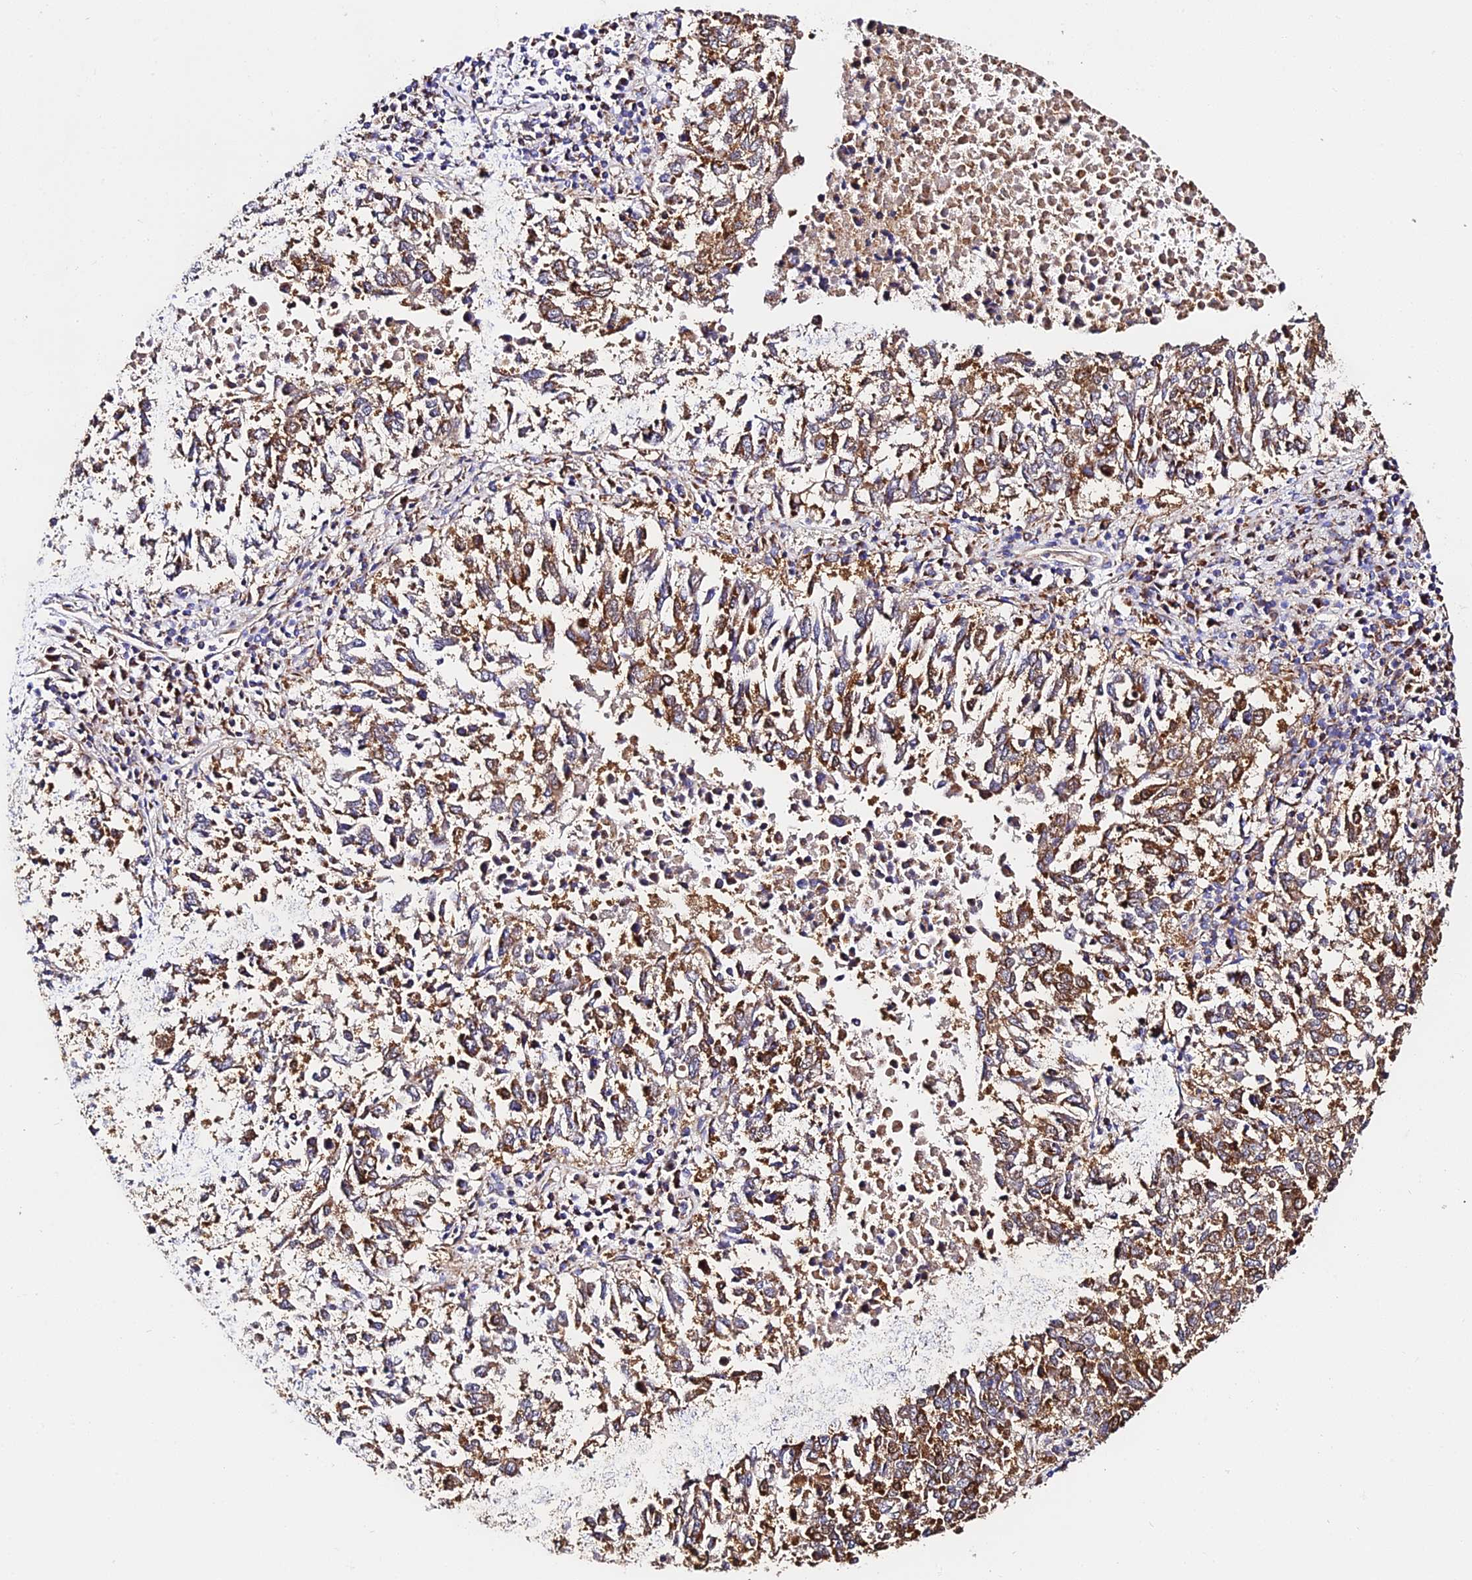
{"staining": {"intensity": "moderate", "quantity": ">75%", "location": "cytoplasmic/membranous"}, "tissue": "lung cancer", "cell_type": "Tumor cells", "image_type": "cancer", "snomed": [{"axis": "morphology", "description": "Squamous cell carcinoma, NOS"}, {"axis": "topography", "description": "Lung"}], "caption": "Brown immunohistochemical staining in lung squamous cell carcinoma displays moderate cytoplasmic/membranous positivity in approximately >75% of tumor cells. (DAB = brown stain, brightfield microscopy at high magnification).", "gene": "ZNF573", "patient": {"sex": "male", "age": 73}}